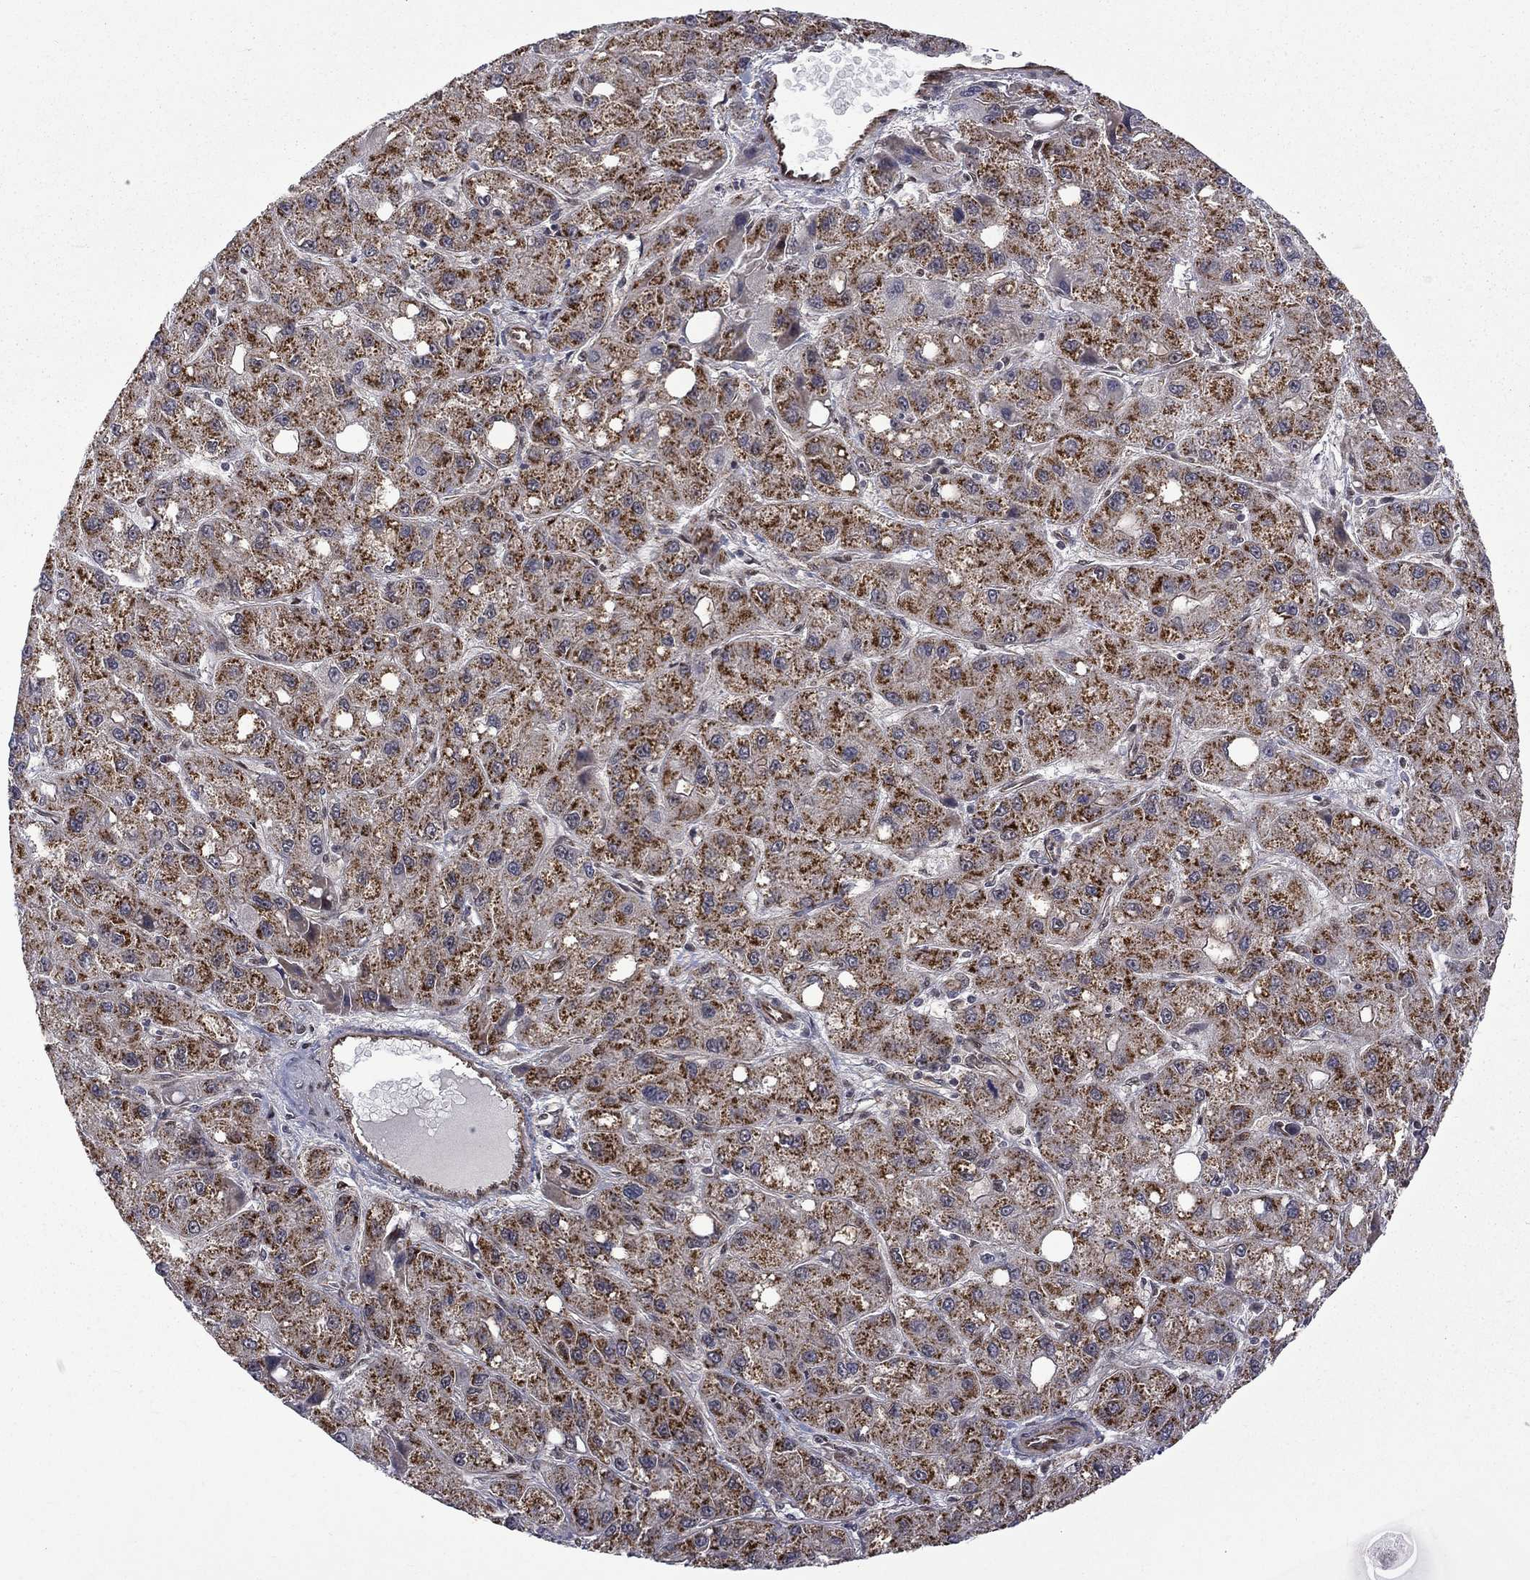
{"staining": {"intensity": "strong", "quantity": "25%-75%", "location": "cytoplasmic/membranous"}, "tissue": "liver cancer", "cell_type": "Tumor cells", "image_type": "cancer", "snomed": [{"axis": "morphology", "description": "Carcinoma, Hepatocellular, NOS"}, {"axis": "topography", "description": "Liver"}], "caption": "Tumor cells reveal high levels of strong cytoplasmic/membranous positivity in about 25%-75% of cells in human liver cancer (hepatocellular carcinoma). The protein is shown in brown color, while the nuclei are stained blue.", "gene": "KPNA3", "patient": {"sex": "male", "age": 73}}